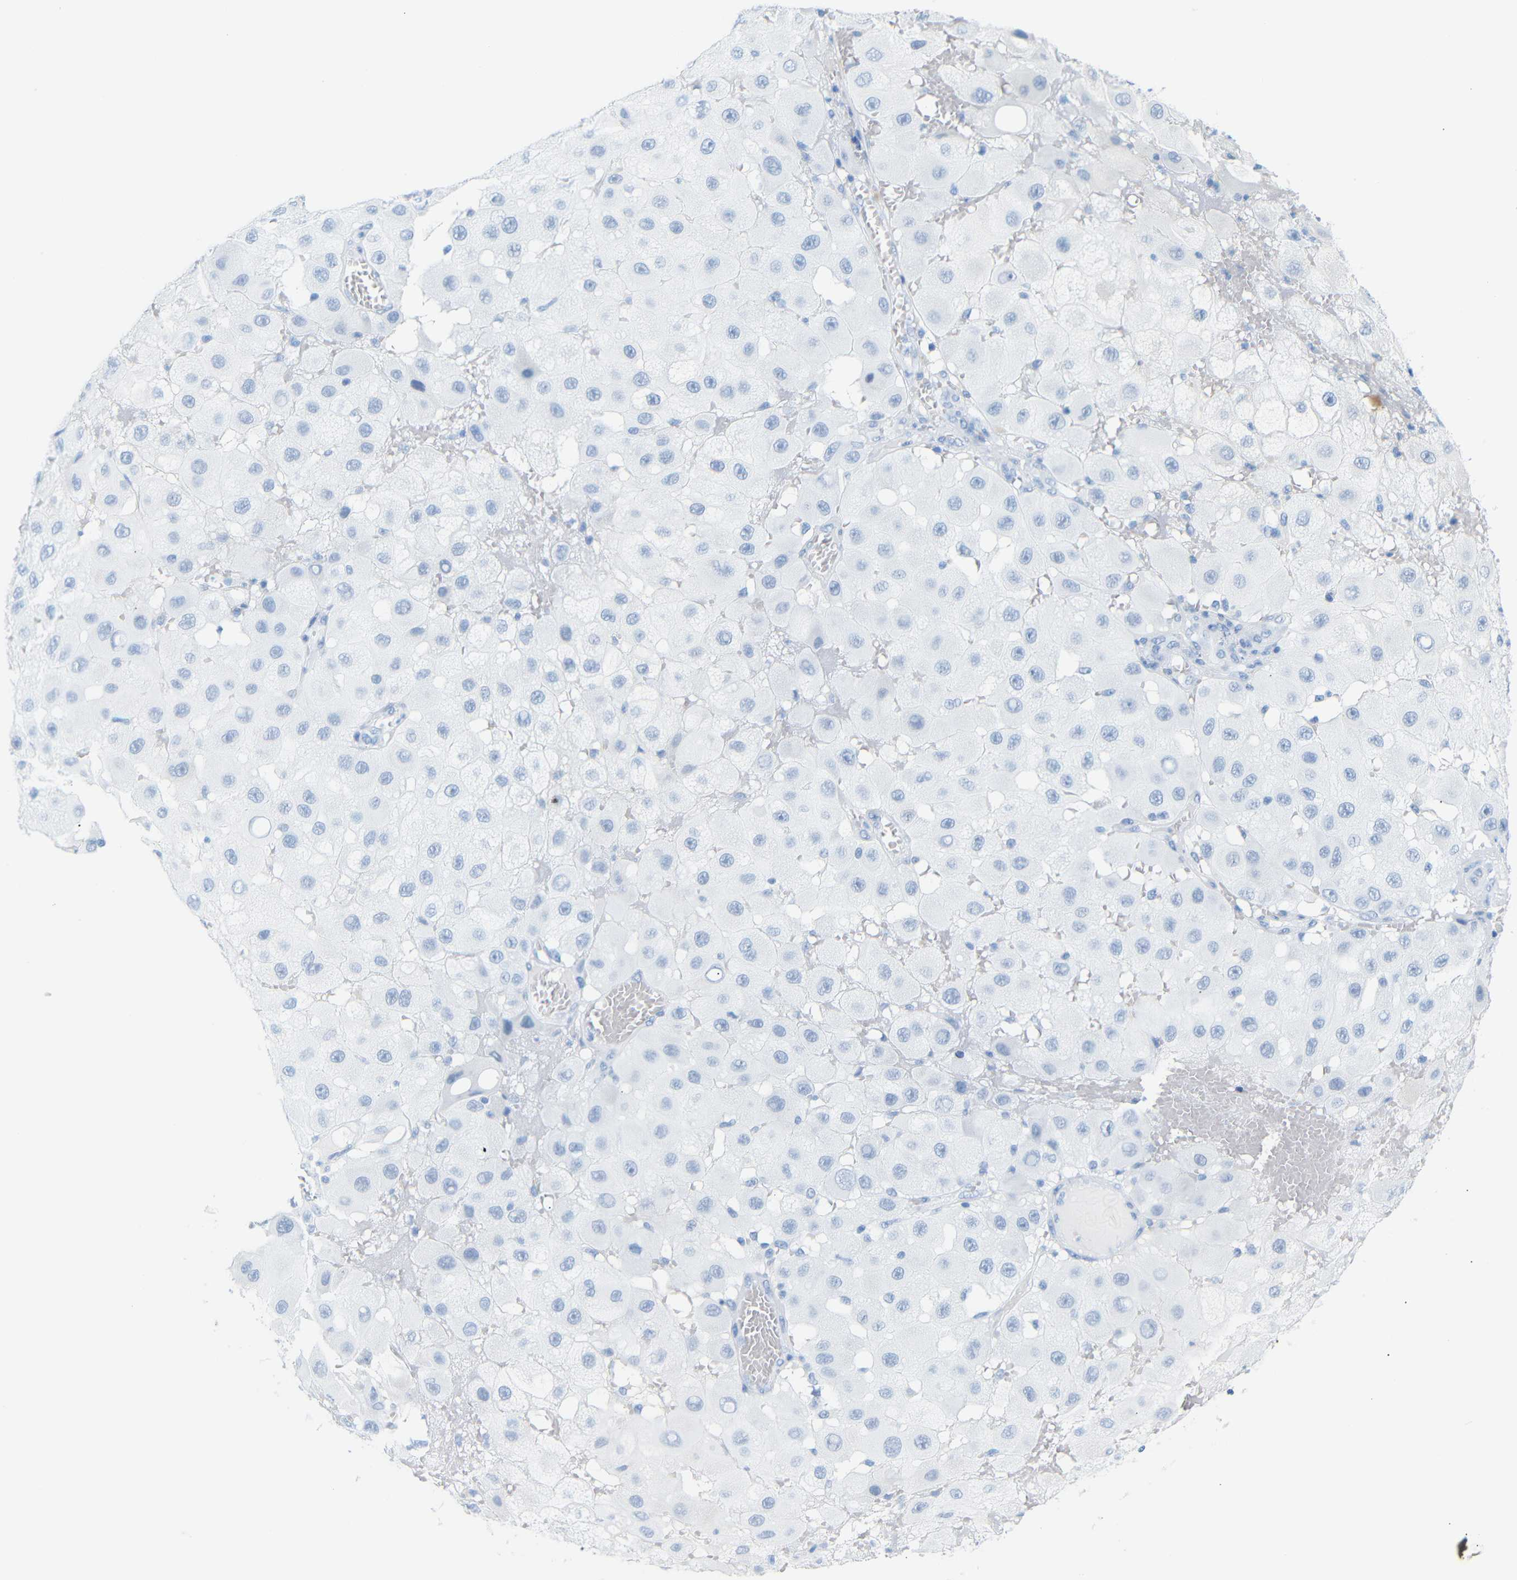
{"staining": {"intensity": "negative", "quantity": "none", "location": "none"}, "tissue": "melanoma", "cell_type": "Tumor cells", "image_type": "cancer", "snomed": [{"axis": "morphology", "description": "Malignant melanoma, NOS"}, {"axis": "topography", "description": "Skin"}], "caption": "High power microscopy histopathology image of an immunohistochemistry histopathology image of malignant melanoma, revealing no significant expression in tumor cells.", "gene": "DYNAP", "patient": {"sex": "female", "age": 81}}